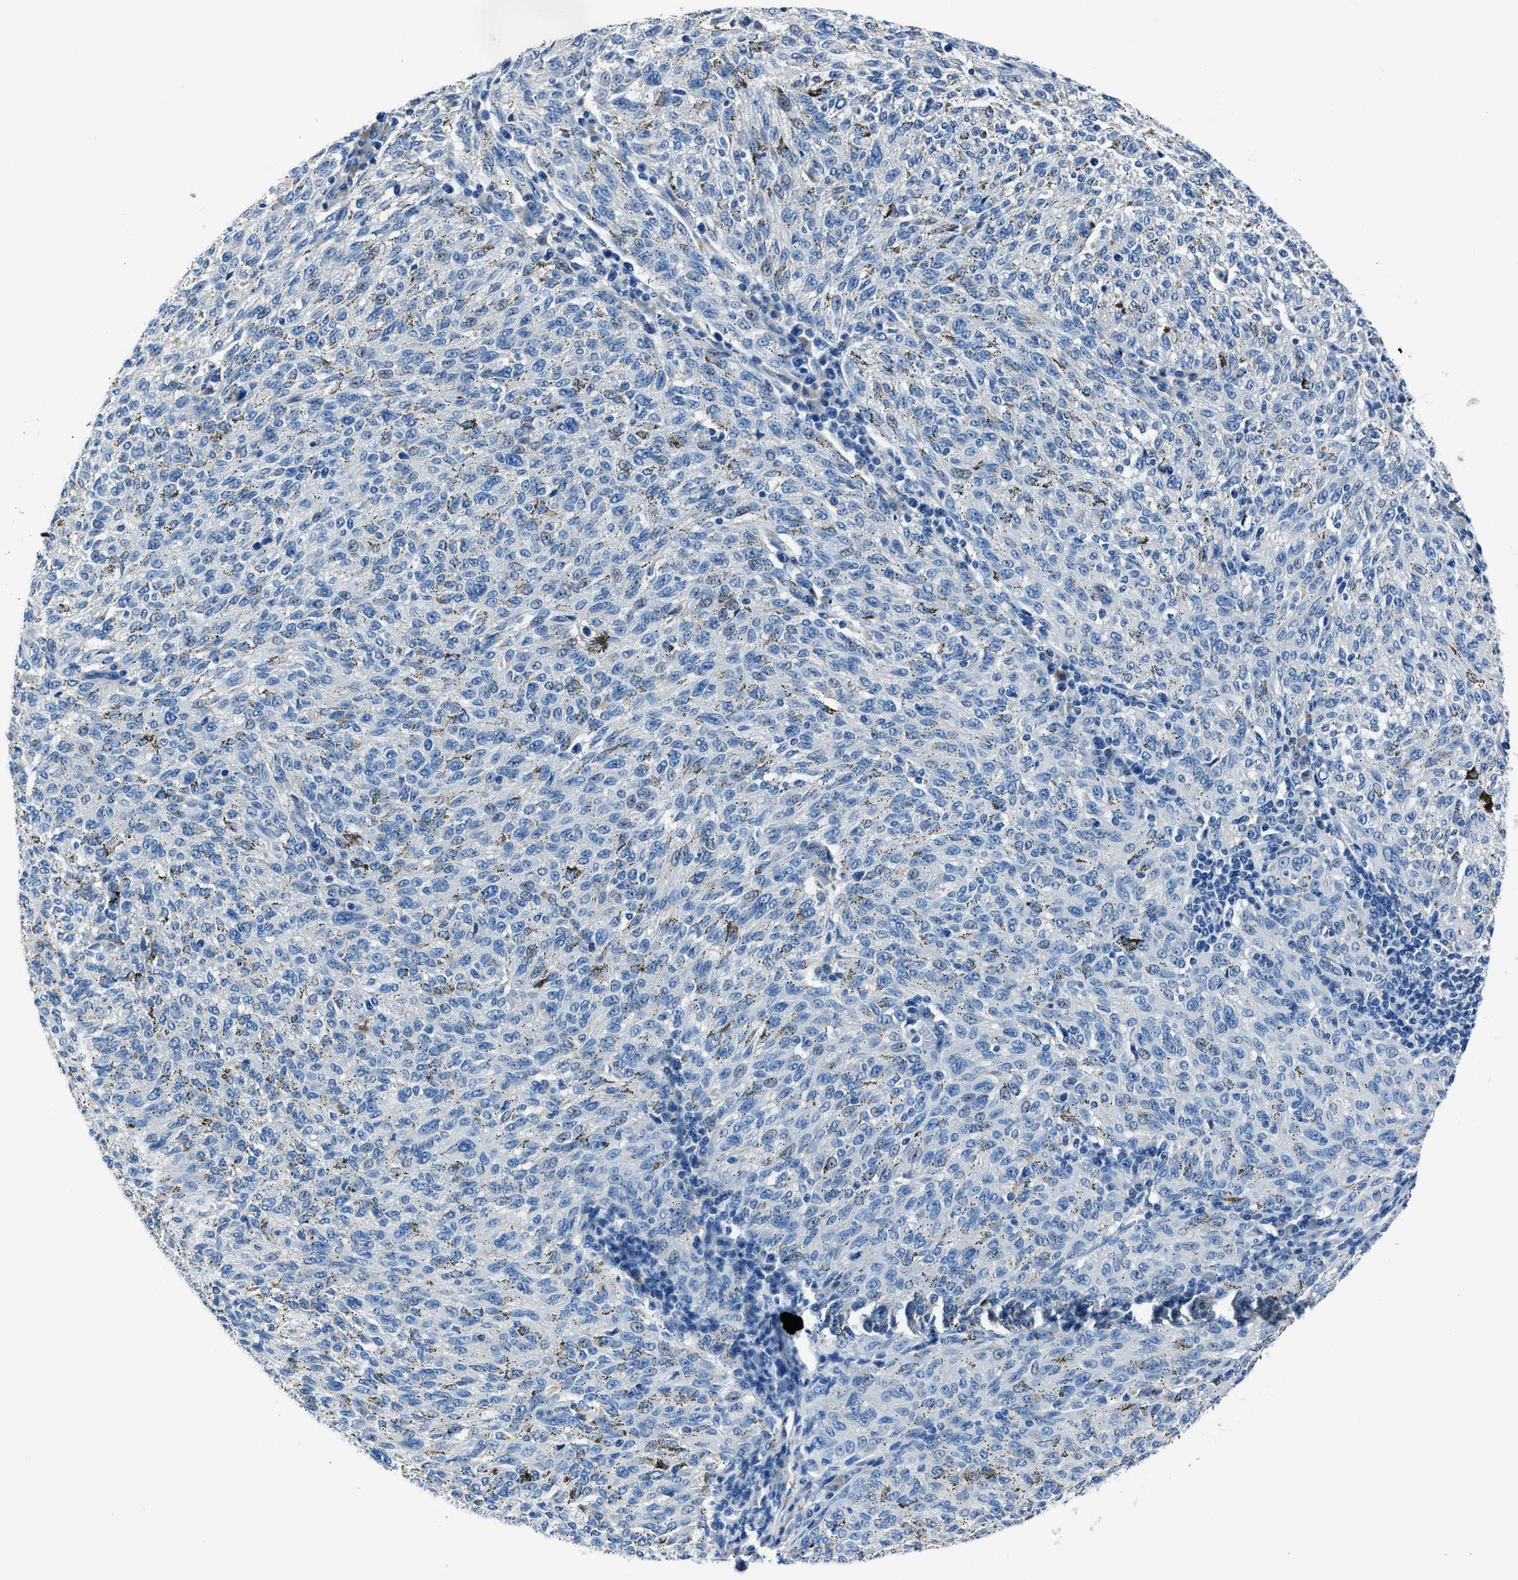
{"staining": {"intensity": "negative", "quantity": "none", "location": "none"}, "tissue": "melanoma", "cell_type": "Tumor cells", "image_type": "cancer", "snomed": [{"axis": "morphology", "description": "Malignant melanoma, NOS"}, {"axis": "topography", "description": "Skin"}], "caption": "Melanoma was stained to show a protein in brown. There is no significant expression in tumor cells. (DAB (3,3'-diaminobenzidine) IHC, high magnification).", "gene": "LMO7", "patient": {"sex": "female", "age": 72}}